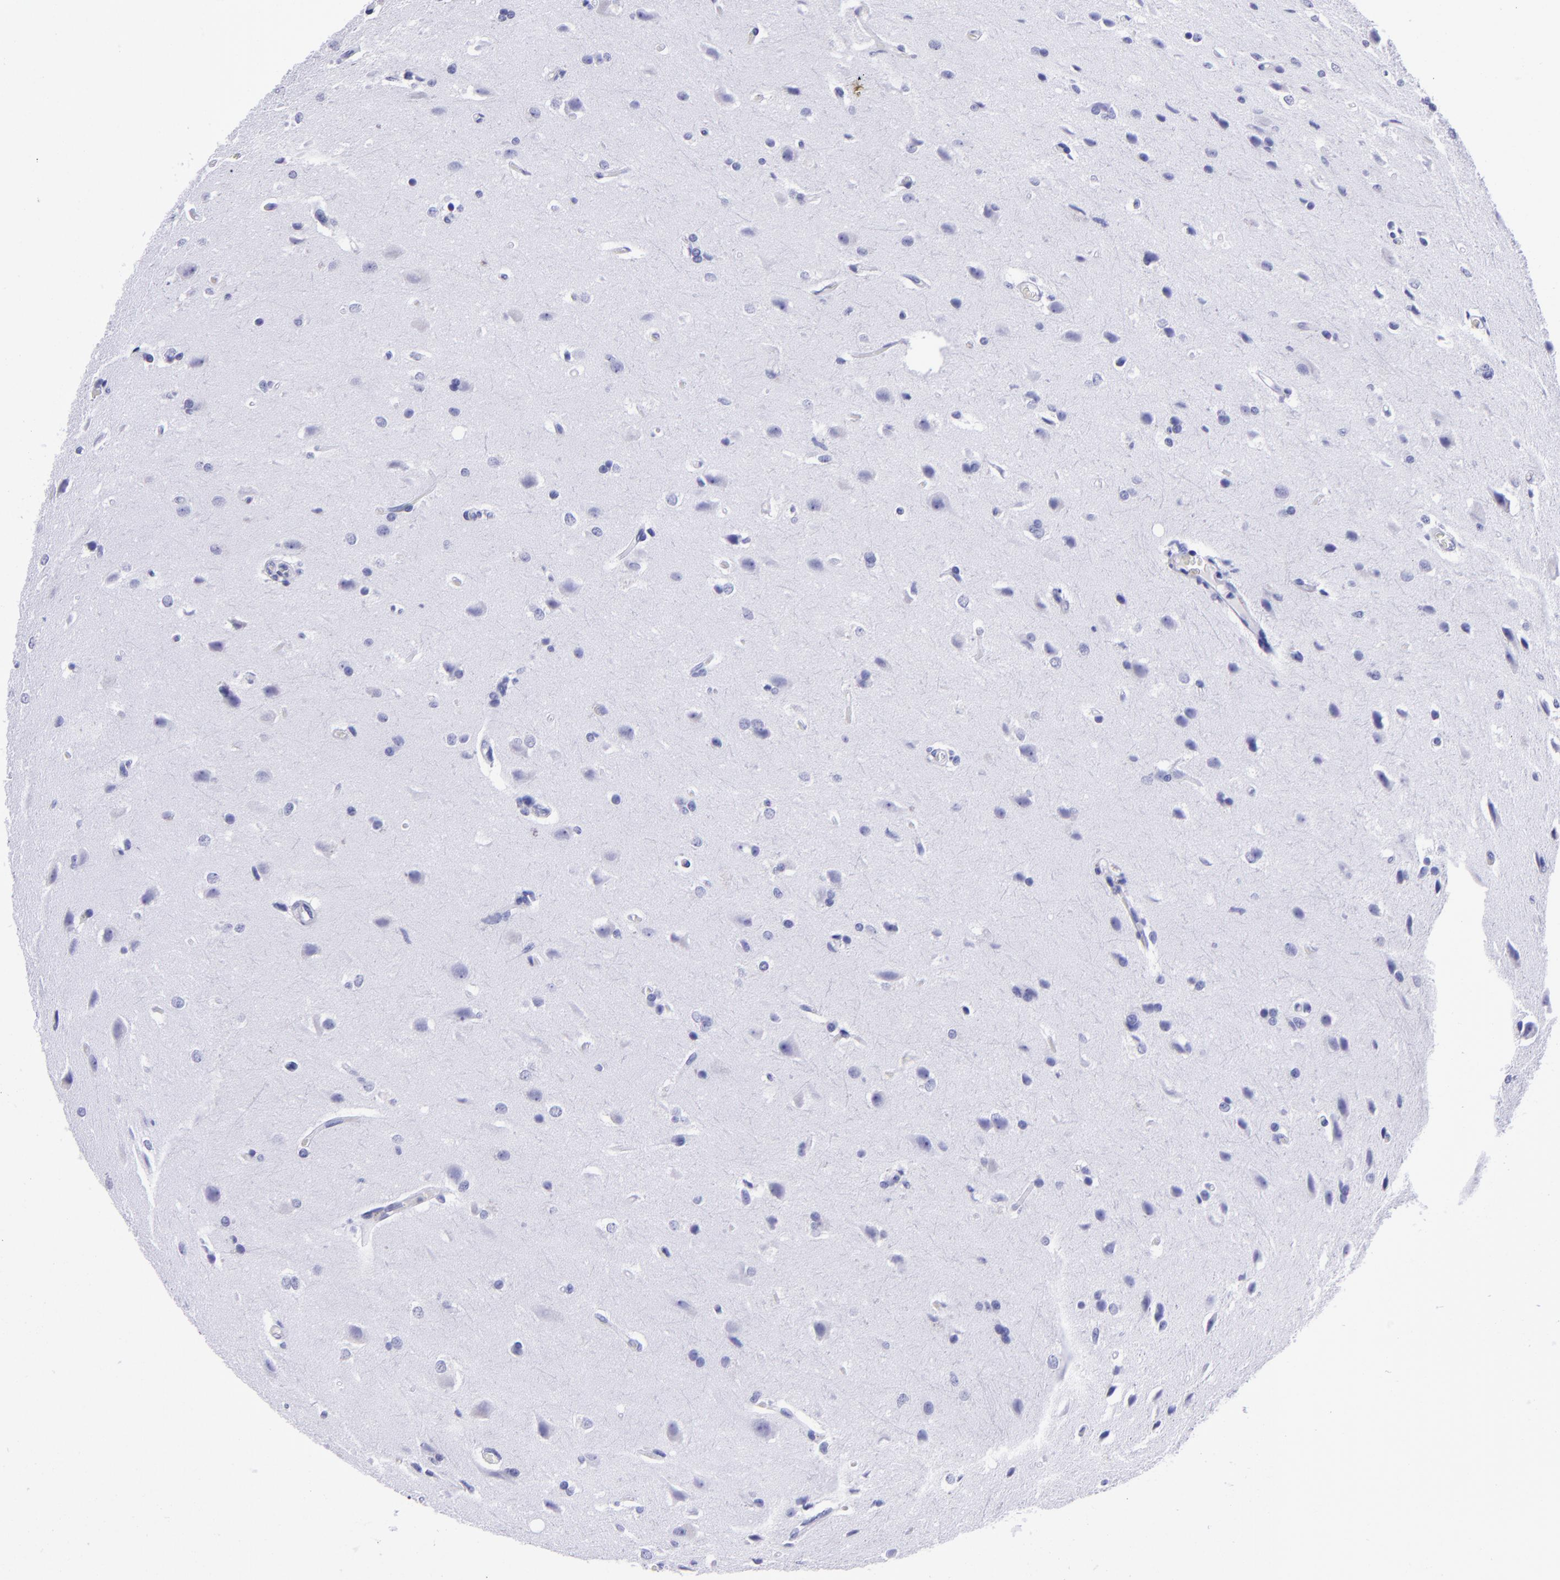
{"staining": {"intensity": "negative", "quantity": "none", "location": "none"}, "tissue": "glioma", "cell_type": "Tumor cells", "image_type": "cancer", "snomed": [{"axis": "morphology", "description": "Glioma, malignant, High grade"}, {"axis": "topography", "description": "Brain"}], "caption": "This is an immunohistochemistry histopathology image of human malignant glioma (high-grade). There is no expression in tumor cells.", "gene": "TYRP1", "patient": {"sex": "male", "age": 68}}